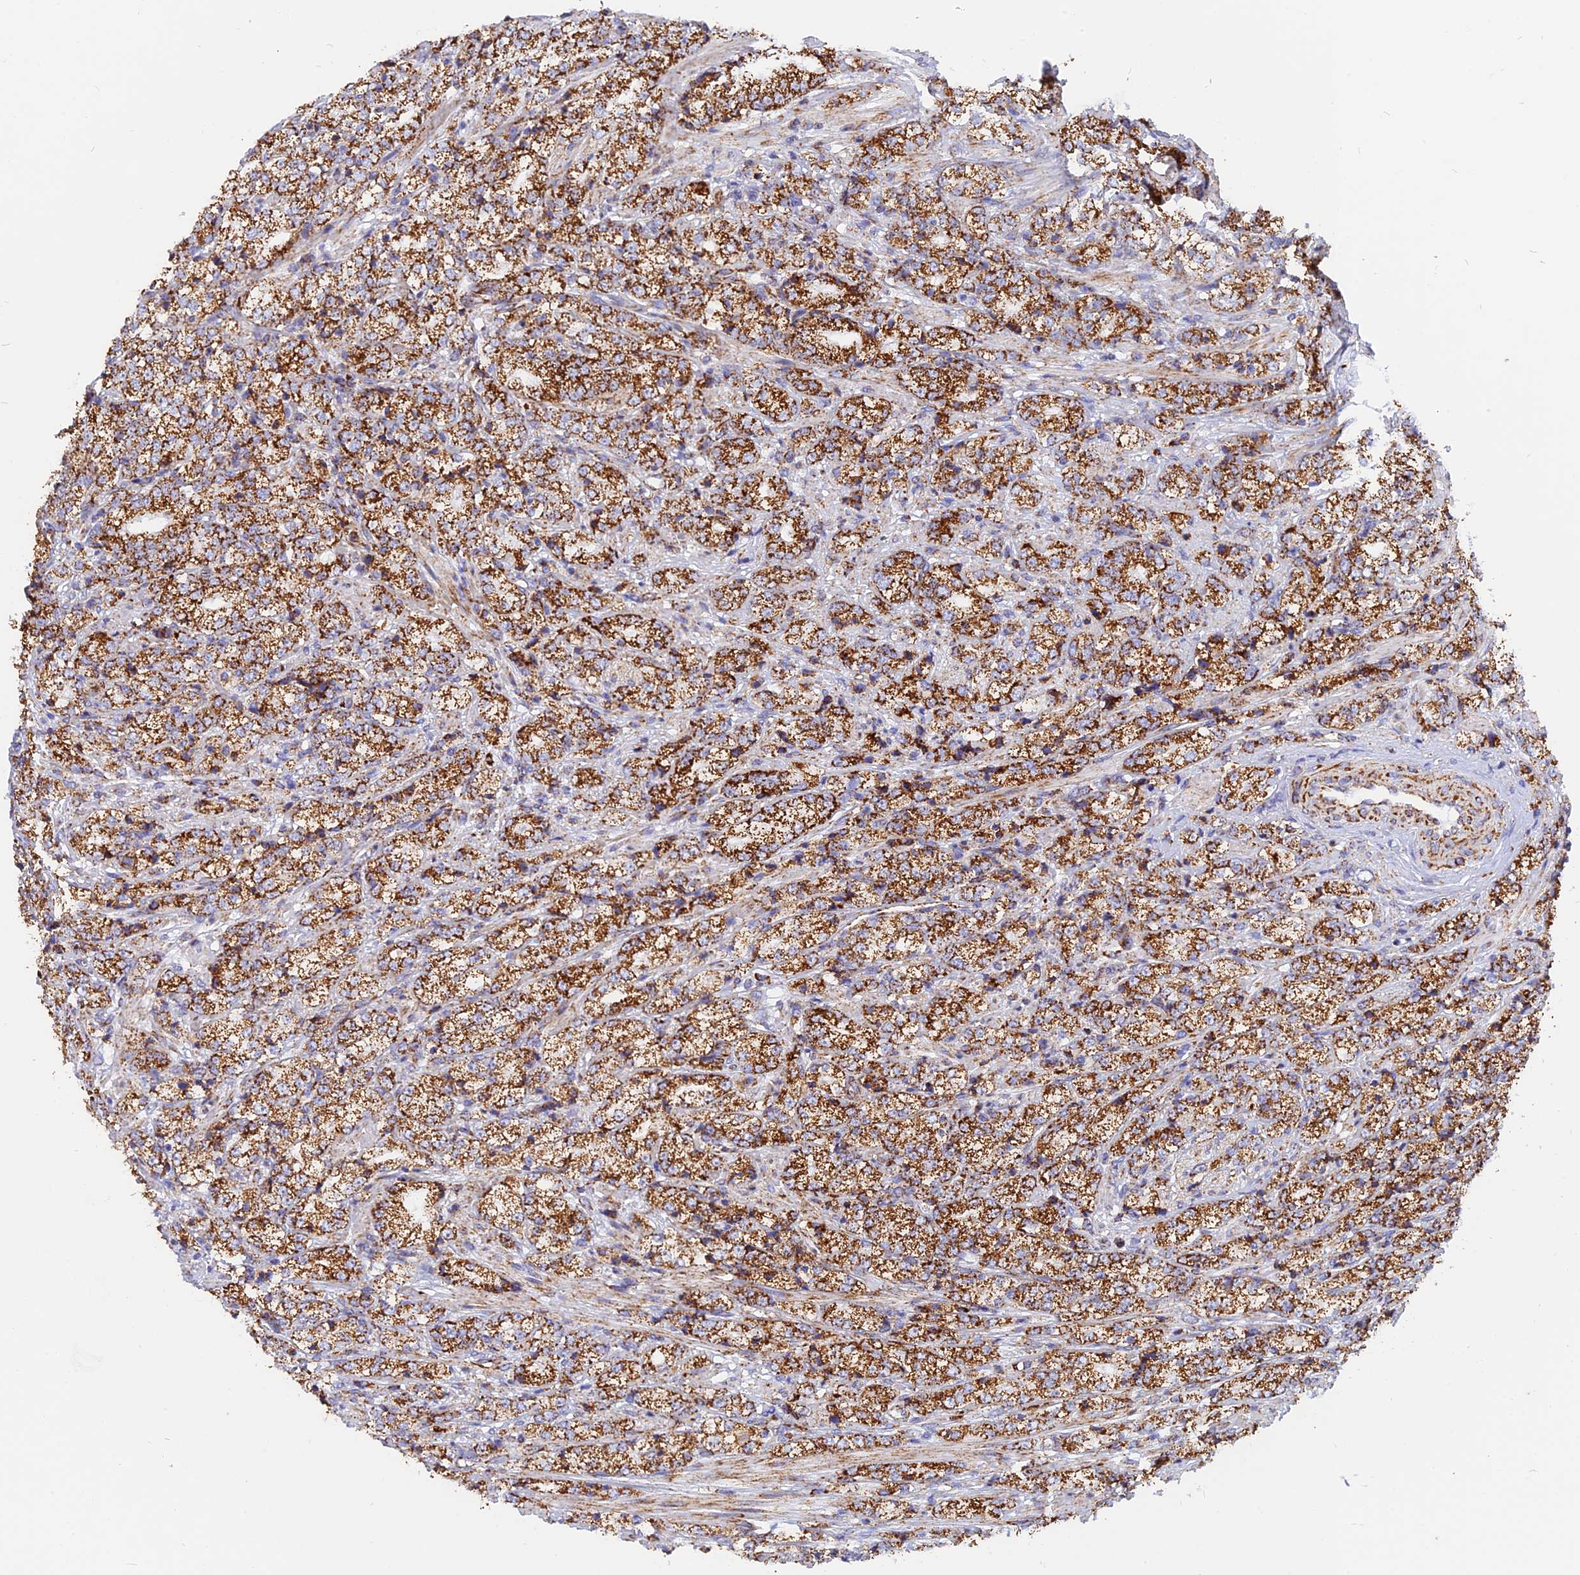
{"staining": {"intensity": "strong", "quantity": ">75%", "location": "cytoplasmic/membranous"}, "tissue": "prostate cancer", "cell_type": "Tumor cells", "image_type": "cancer", "snomed": [{"axis": "morphology", "description": "Adenocarcinoma, High grade"}, {"axis": "topography", "description": "Prostate"}], "caption": "Prostate high-grade adenocarcinoma was stained to show a protein in brown. There is high levels of strong cytoplasmic/membranous staining in about >75% of tumor cells. The protein of interest is stained brown, and the nuclei are stained in blue (DAB (3,3'-diaminobenzidine) IHC with brightfield microscopy, high magnification).", "gene": "NDUFB6", "patient": {"sex": "male", "age": 69}}